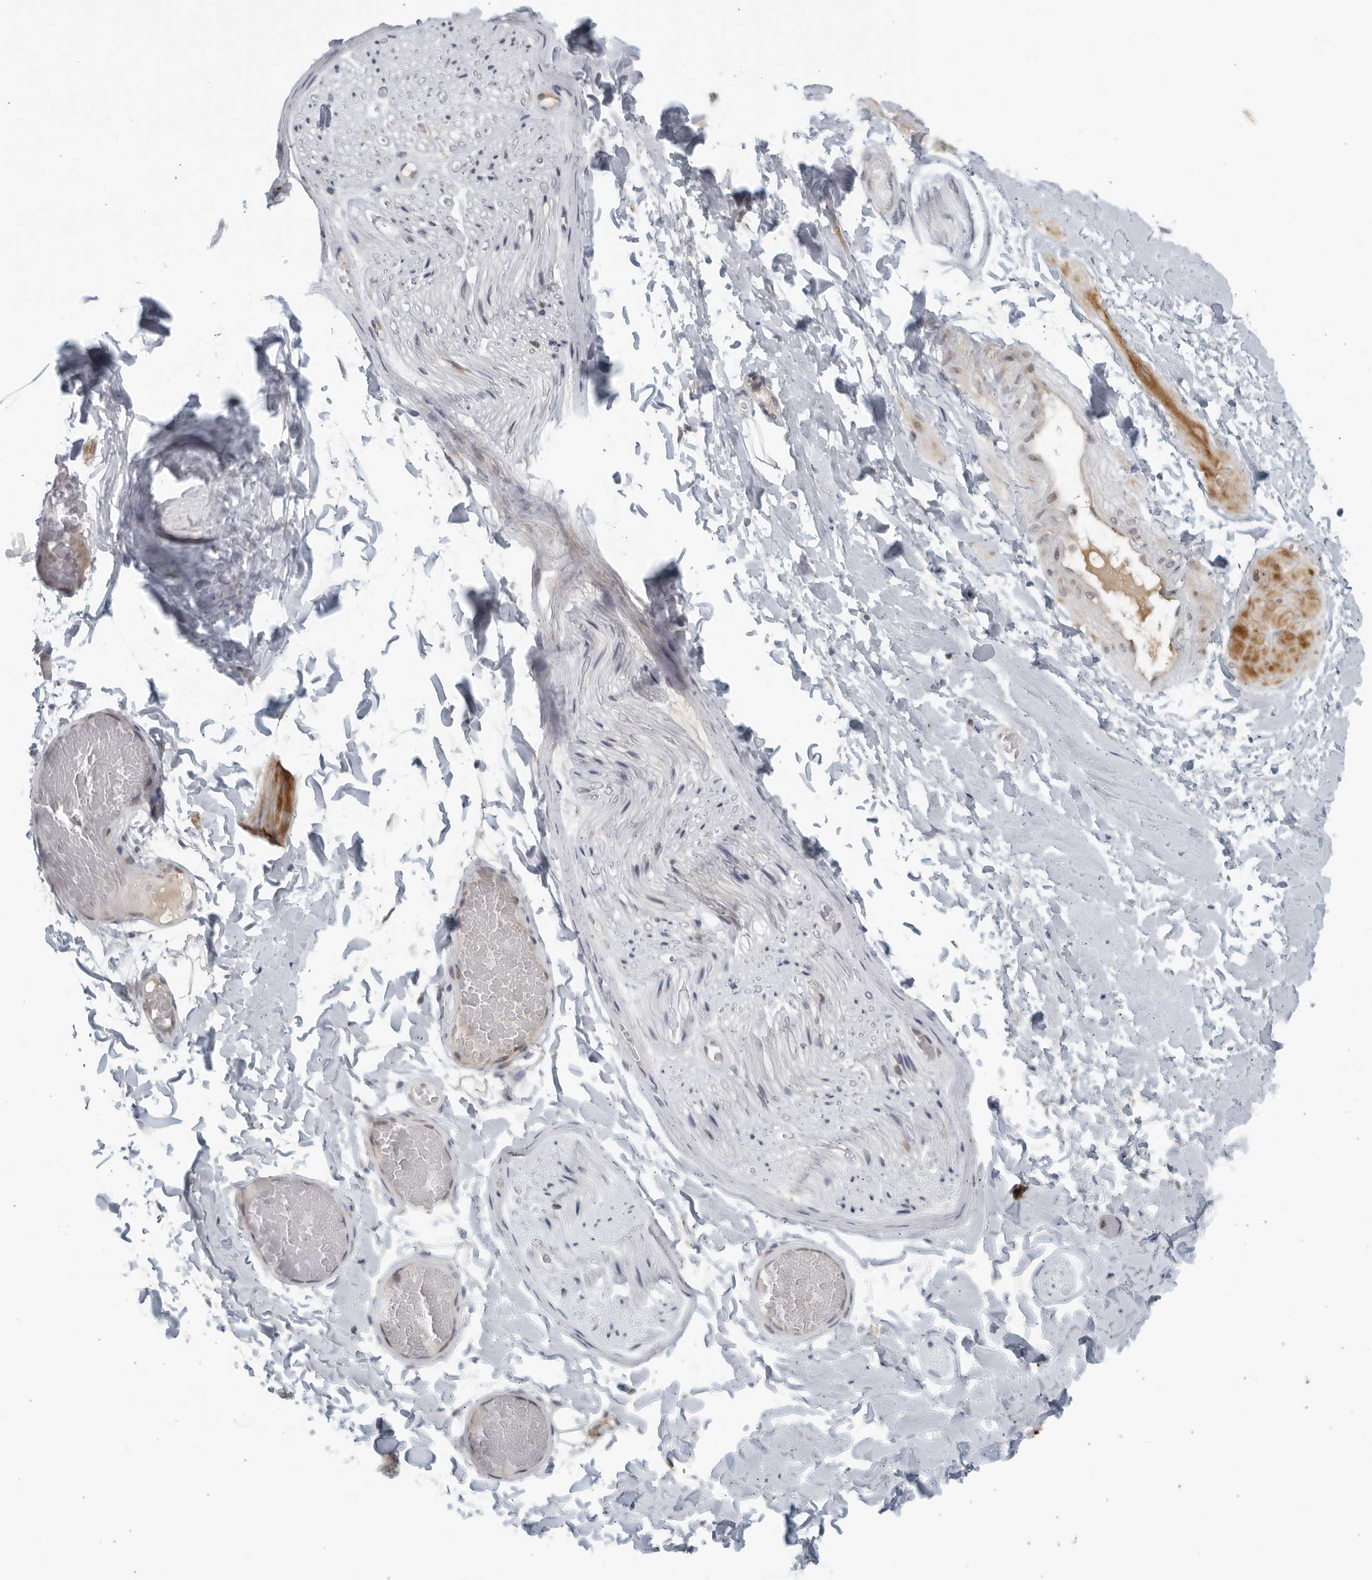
{"staining": {"intensity": "negative", "quantity": "none", "location": "none"}, "tissue": "adipose tissue", "cell_type": "Adipocytes", "image_type": "normal", "snomed": [{"axis": "morphology", "description": "Normal tissue, NOS"}, {"axis": "topography", "description": "Adipose tissue"}, {"axis": "topography", "description": "Vascular tissue"}, {"axis": "topography", "description": "Peripheral nerve tissue"}], "caption": "Immunohistochemistry (IHC) micrograph of normal human adipose tissue stained for a protein (brown), which demonstrates no positivity in adipocytes.", "gene": "RC3H1", "patient": {"sex": "male", "age": 25}}